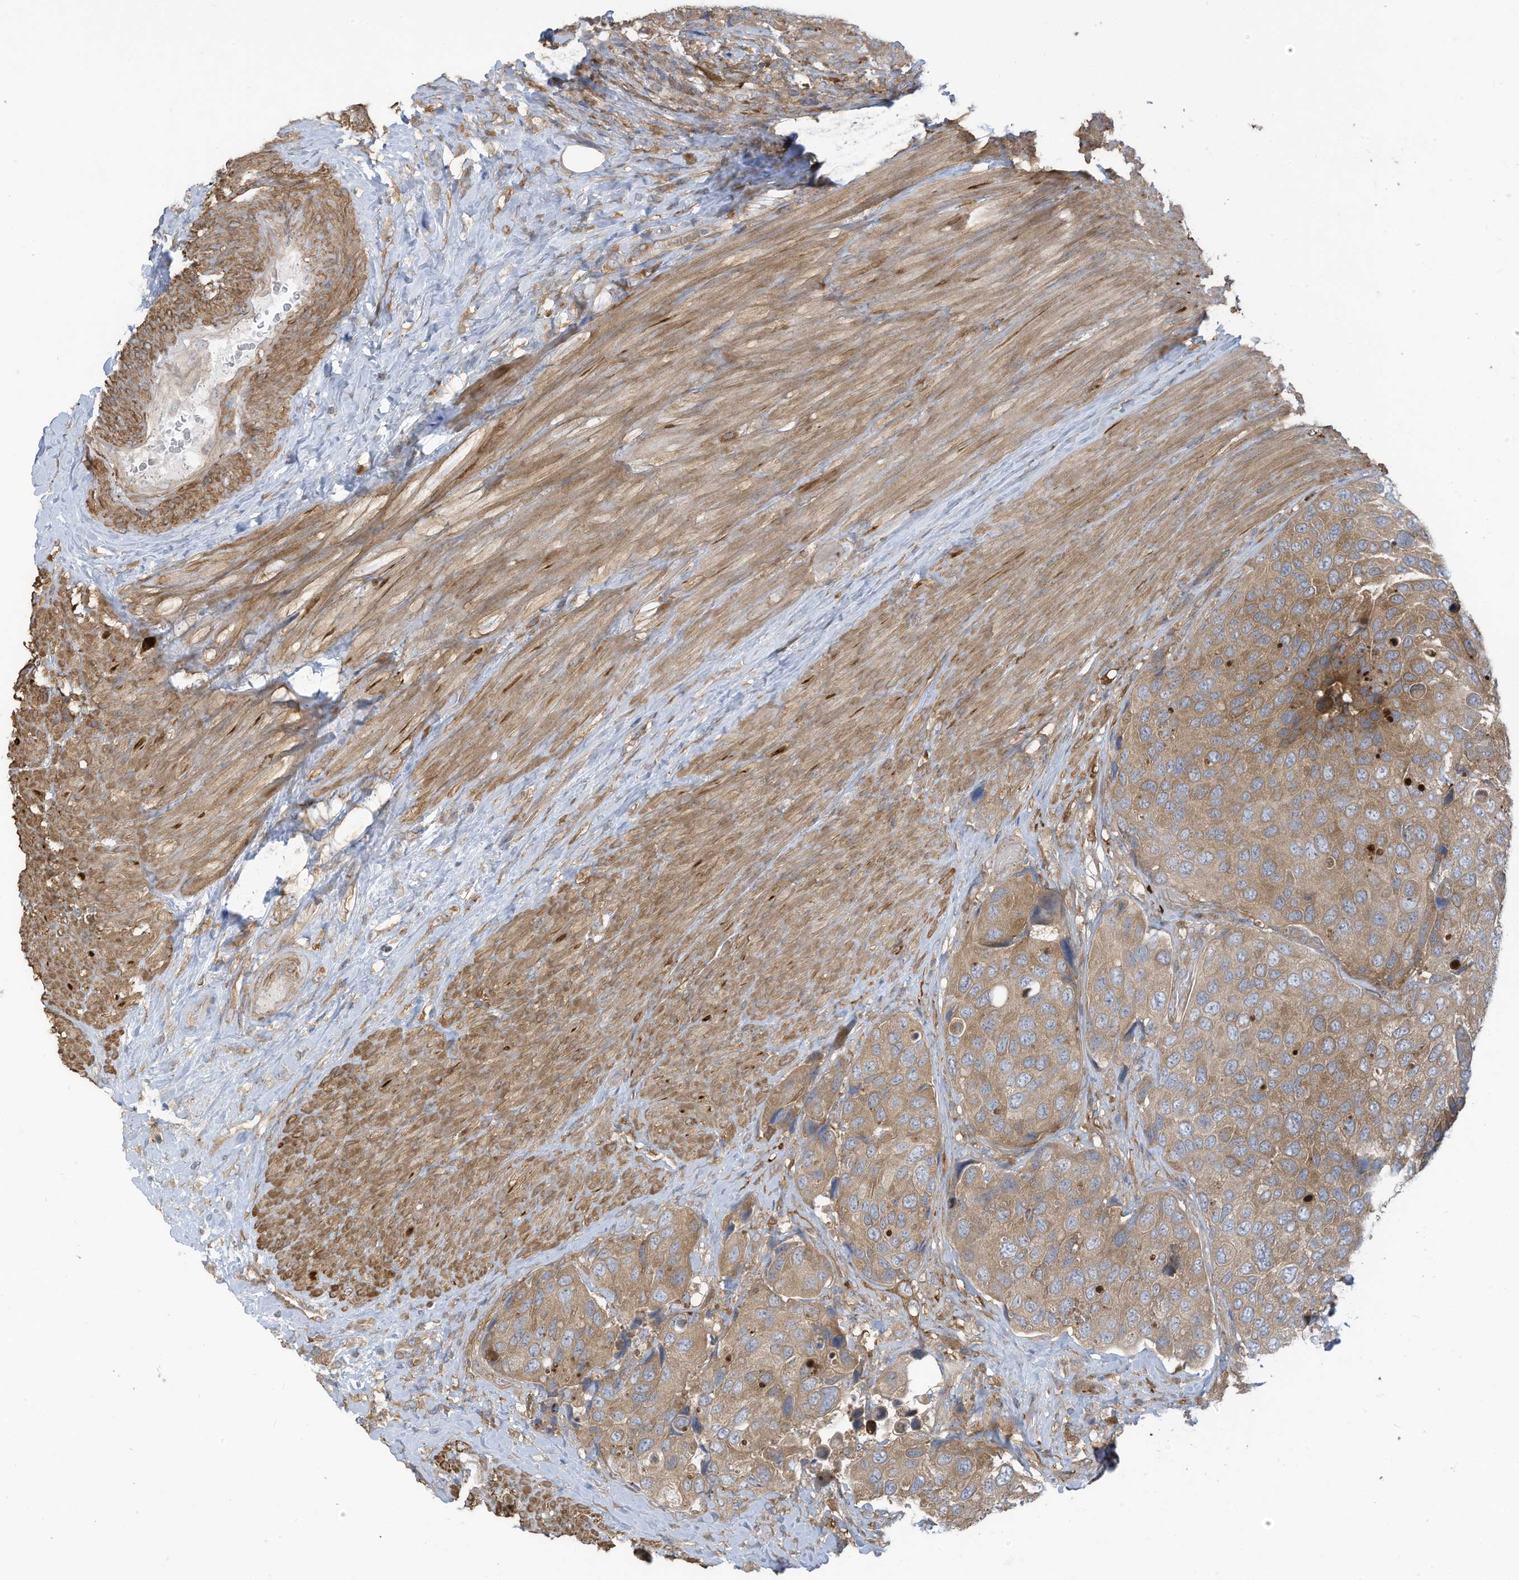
{"staining": {"intensity": "moderate", "quantity": ">75%", "location": "cytoplasmic/membranous"}, "tissue": "urothelial cancer", "cell_type": "Tumor cells", "image_type": "cancer", "snomed": [{"axis": "morphology", "description": "Urothelial carcinoma, High grade"}, {"axis": "topography", "description": "Urinary bladder"}], "caption": "Immunohistochemical staining of urothelial cancer reveals medium levels of moderate cytoplasmic/membranous protein expression in approximately >75% of tumor cells.", "gene": "ADI1", "patient": {"sex": "male", "age": 74}}